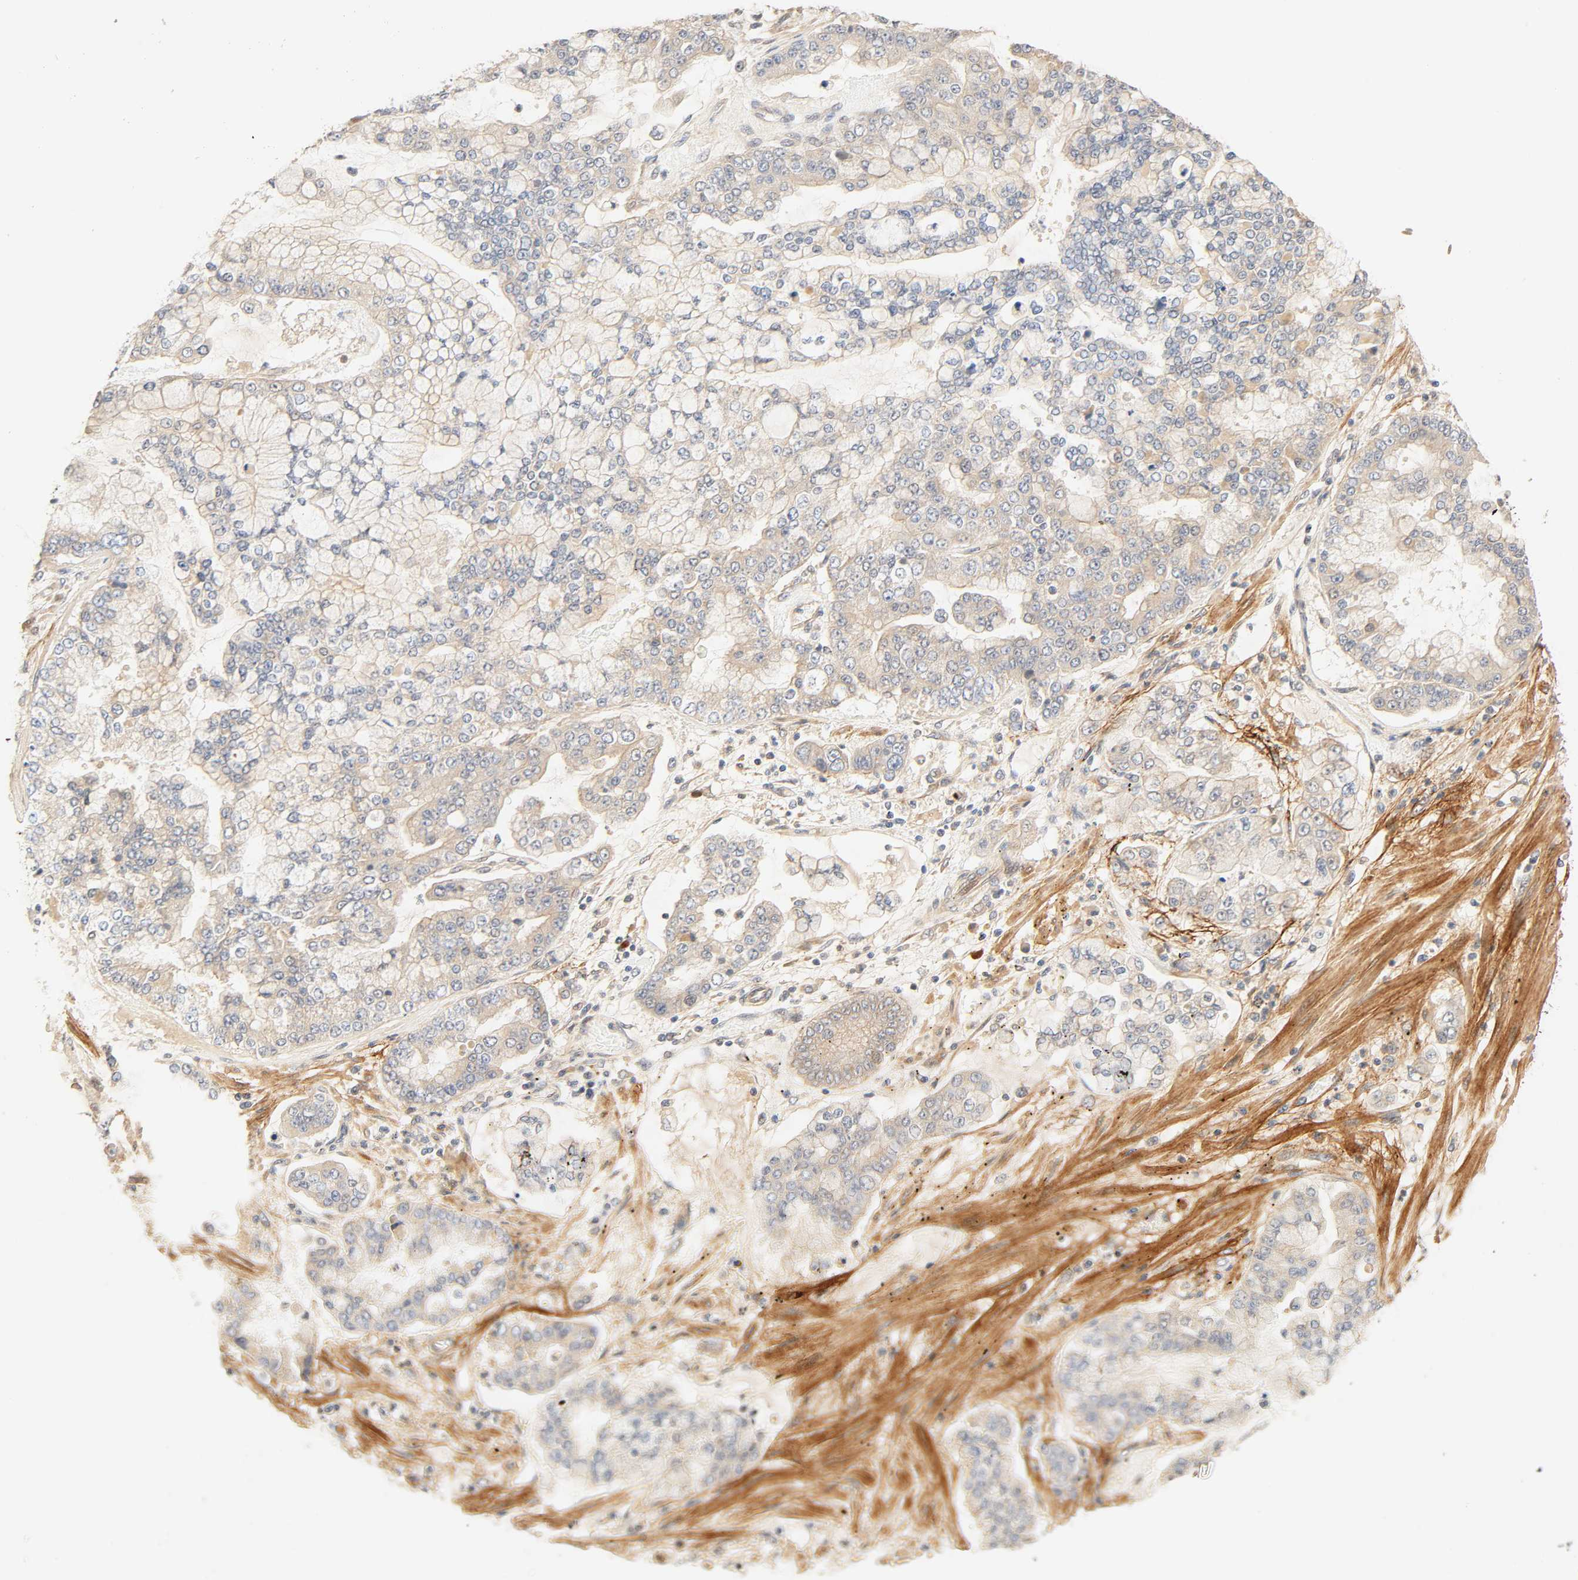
{"staining": {"intensity": "weak", "quantity": "25%-75%", "location": "cytoplasmic/membranous"}, "tissue": "stomach cancer", "cell_type": "Tumor cells", "image_type": "cancer", "snomed": [{"axis": "morphology", "description": "Normal tissue, NOS"}, {"axis": "morphology", "description": "Adenocarcinoma, NOS"}, {"axis": "topography", "description": "Stomach, upper"}, {"axis": "topography", "description": "Stomach"}], "caption": "A low amount of weak cytoplasmic/membranous expression is identified in about 25%-75% of tumor cells in stomach cancer tissue. The staining was performed using DAB (3,3'-diaminobenzidine), with brown indicating positive protein expression. Nuclei are stained blue with hematoxylin.", "gene": "CACNA1G", "patient": {"sex": "male", "age": 76}}